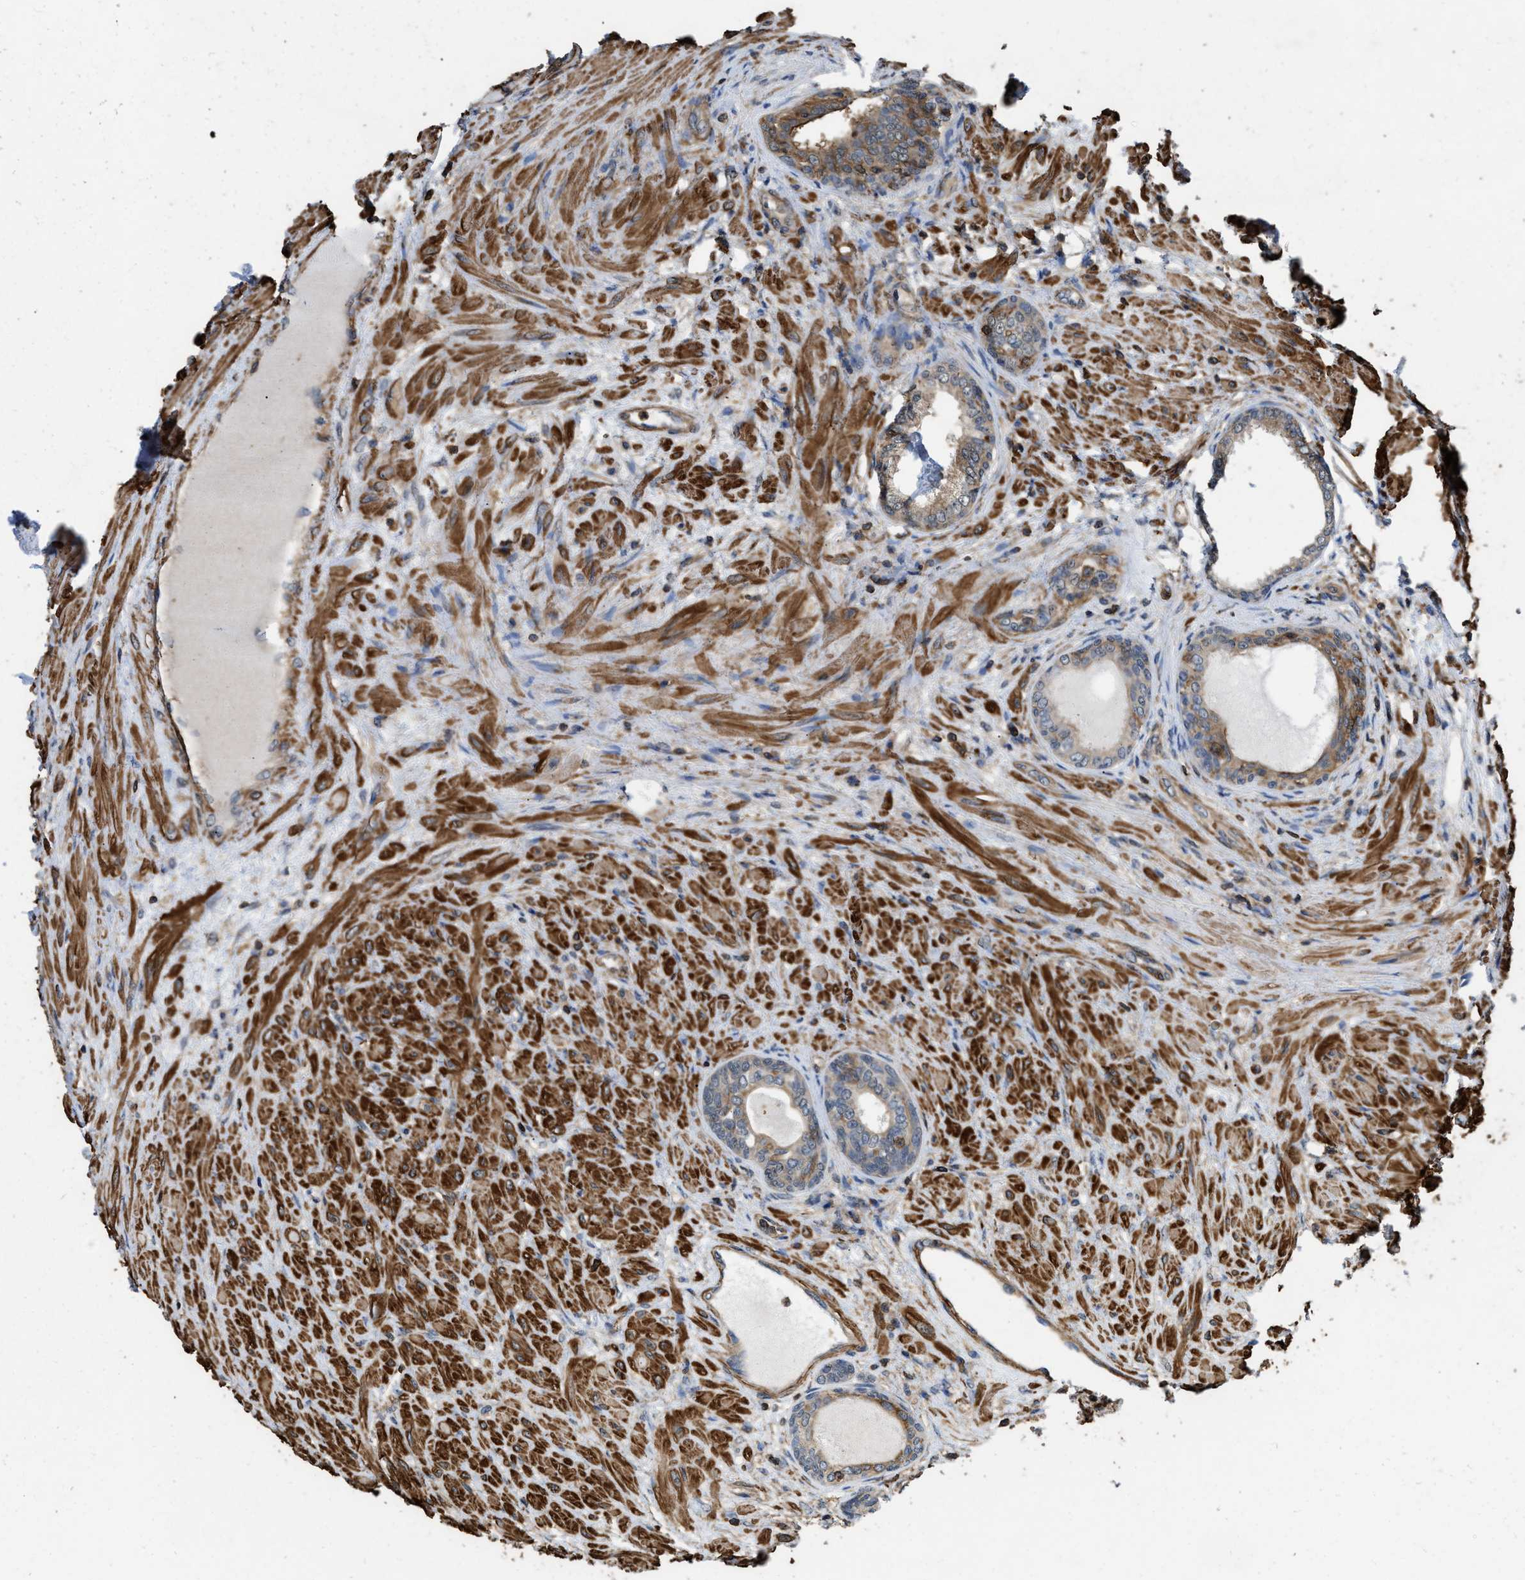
{"staining": {"intensity": "weak", "quantity": ">75%", "location": "cytoplasmic/membranous"}, "tissue": "prostate", "cell_type": "Glandular cells", "image_type": "normal", "snomed": [{"axis": "morphology", "description": "Normal tissue, NOS"}, {"axis": "topography", "description": "Prostate"}], "caption": "Immunohistochemistry of normal prostate reveals low levels of weak cytoplasmic/membranous staining in about >75% of glandular cells.", "gene": "LINGO2", "patient": {"sex": "male", "age": 76}}